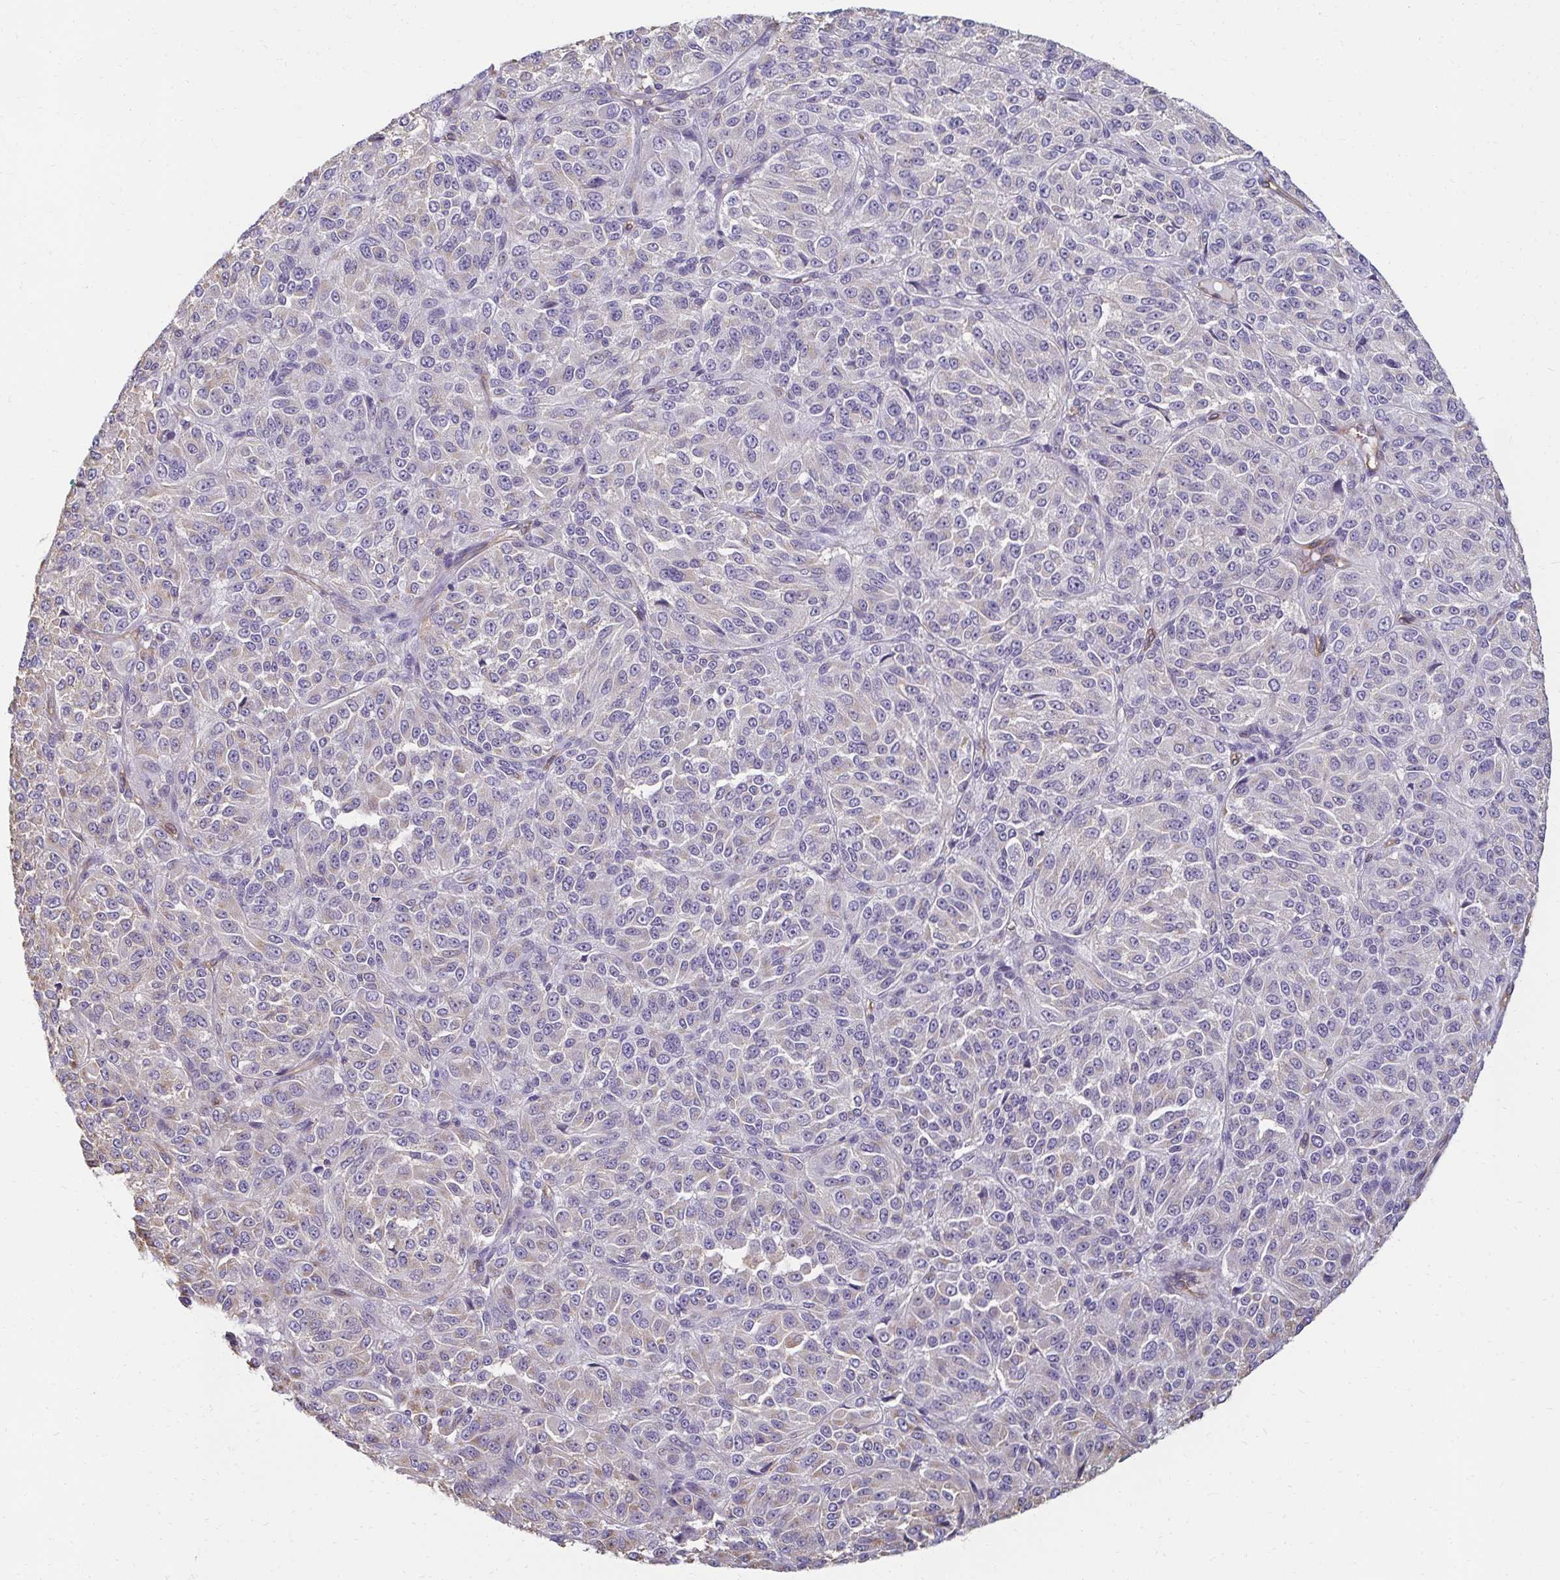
{"staining": {"intensity": "negative", "quantity": "none", "location": "none"}, "tissue": "melanoma", "cell_type": "Tumor cells", "image_type": "cancer", "snomed": [{"axis": "morphology", "description": "Malignant melanoma, Metastatic site"}, {"axis": "topography", "description": "Brain"}], "caption": "DAB immunohistochemical staining of human malignant melanoma (metastatic site) shows no significant staining in tumor cells.", "gene": "PDE2A", "patient": {"sex": "female", "age": 56}}